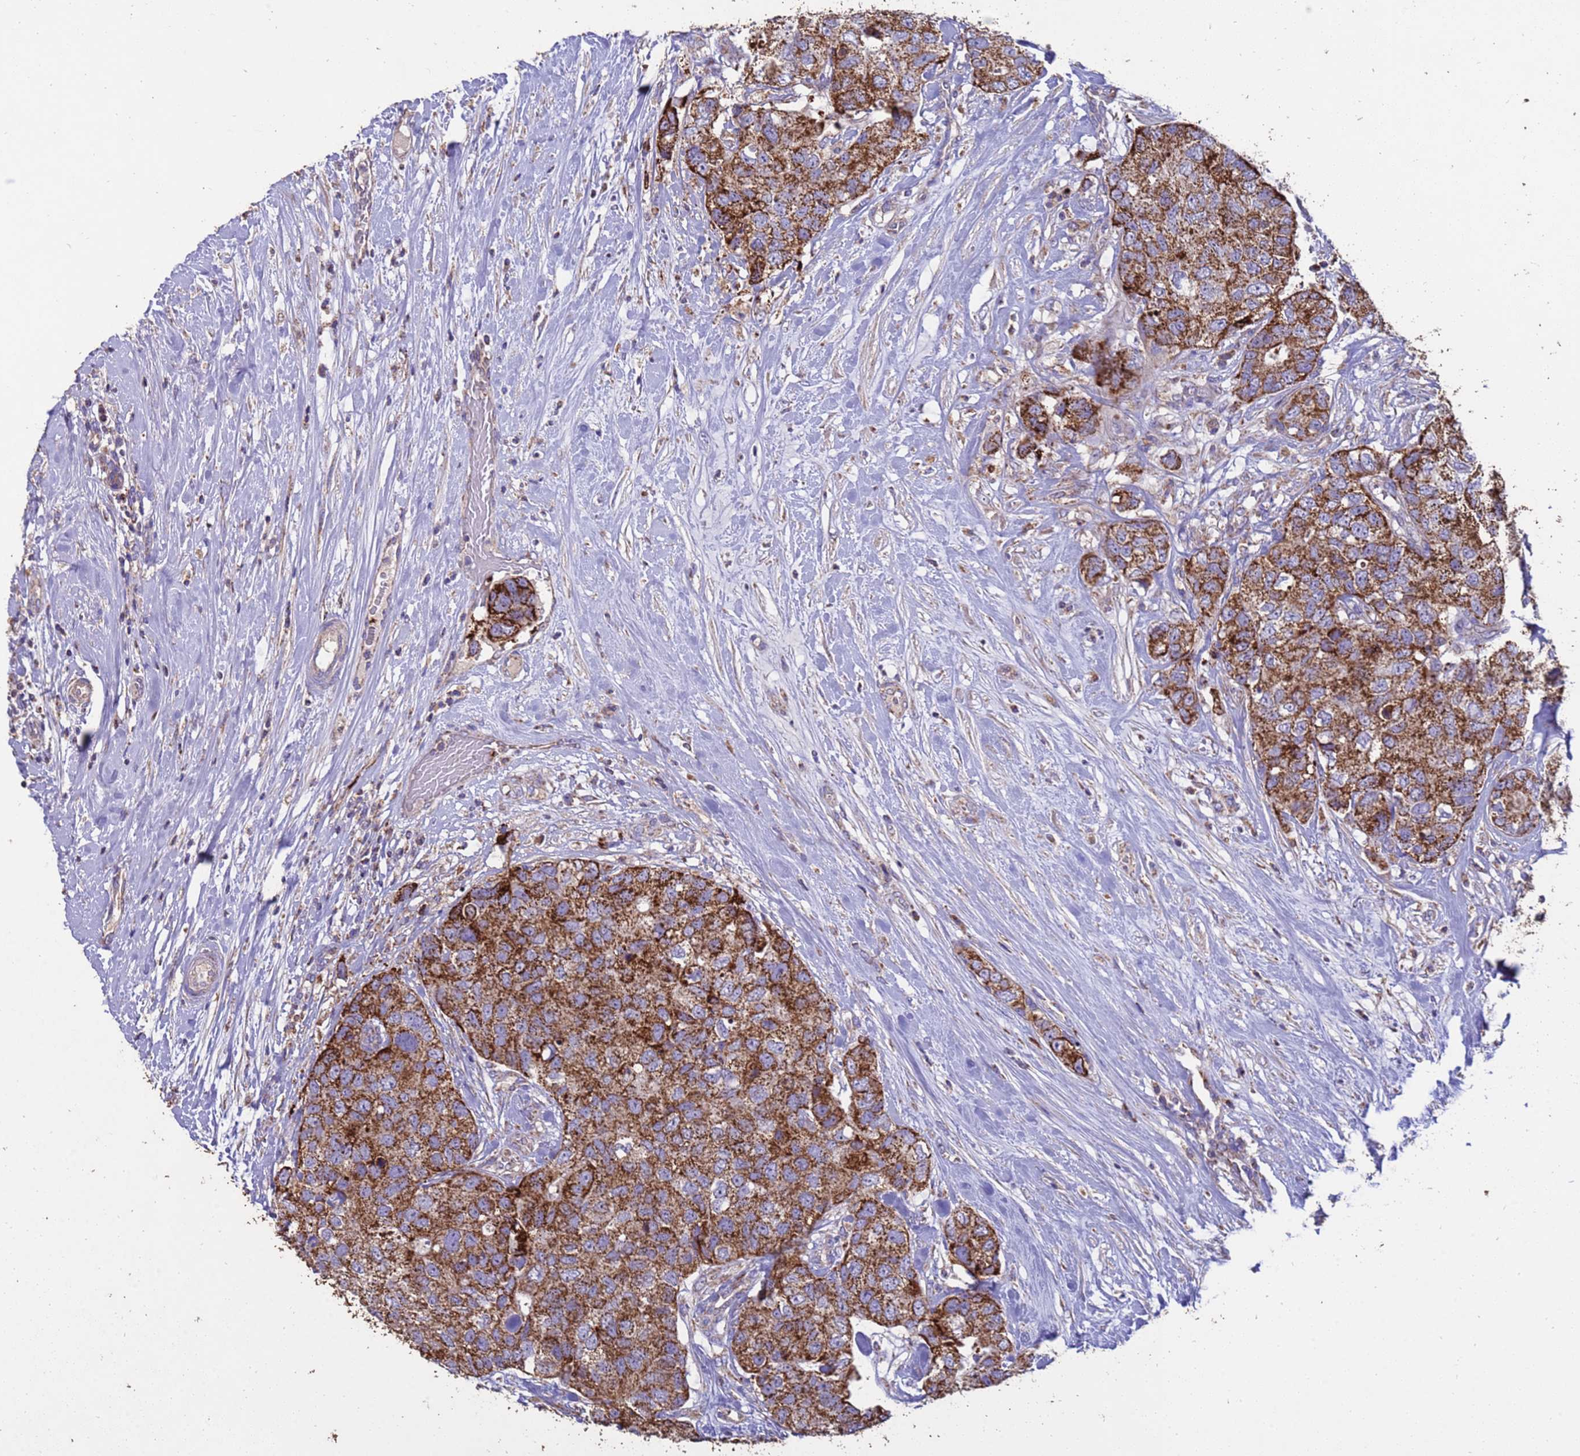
{"staining": {"intensity": "strong", "quantity": ">75%", "location": "cytoplasmic/membranous"}, "tissue": "breast cancer", "cell_type": "Tumor cells", "image_type": "cancer", "snomed": [{"axis": "morphology", "description": "Duct carcinoma"}, {"axis": "topography", "description": "Breast"}], "caption": "Breast infiltrating ductal carcinoma stained with a protein marker demonstrates strong staining in tumor cells.", "gene": "ZNFX1", "patient": {"sex": "female", "age": 62}}